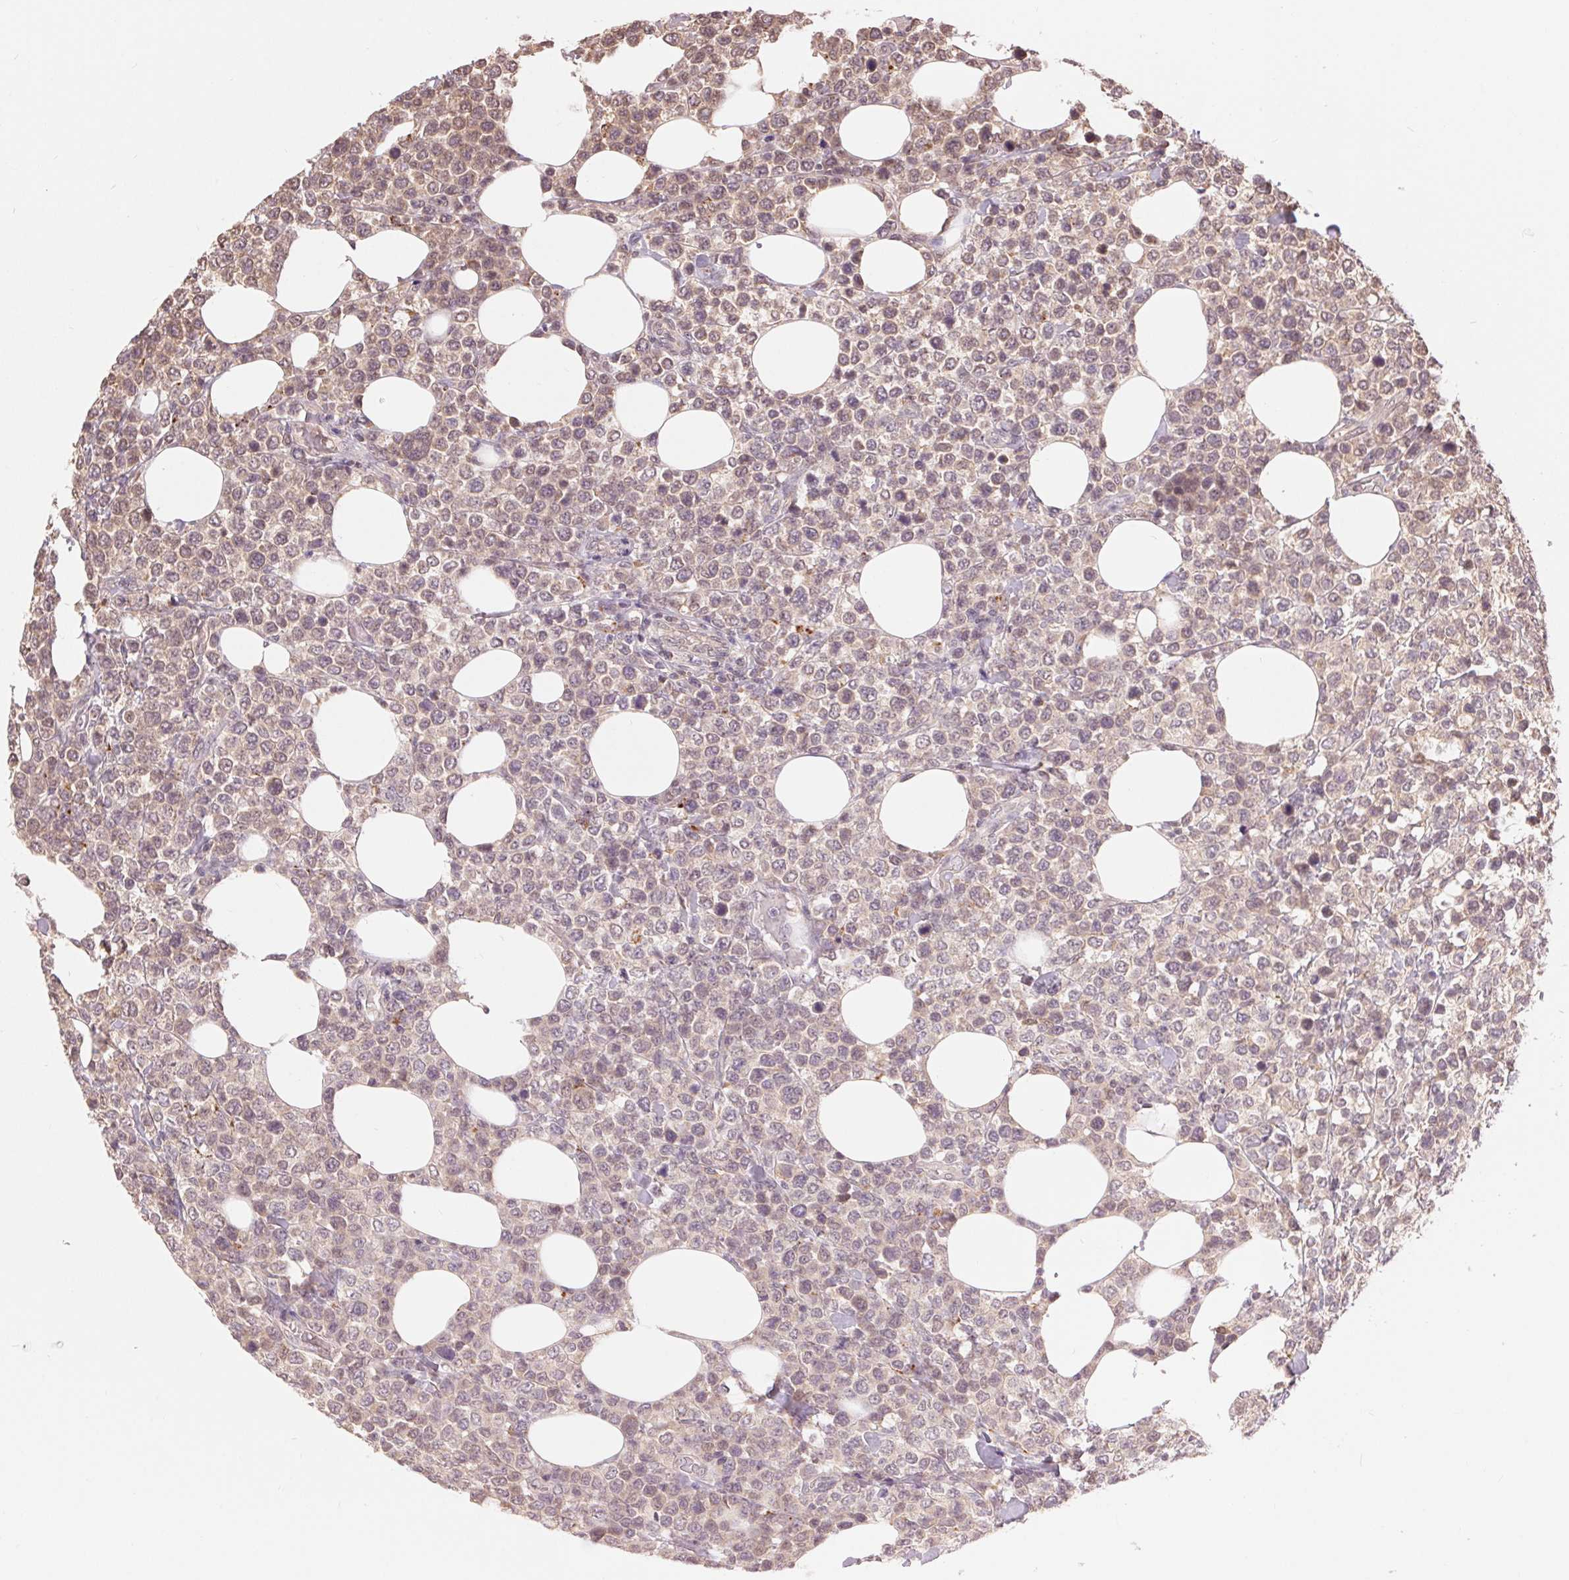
{"staining": {"intensity": "weak", "quantity": "25%-75%", "location": "nuclear"}, "tissue": "lymphoma", "cell_type": "Tumor cells", "image_type": "cancer", "snomed": [{"axis": "morphology", "description": "Malignant lymphoma, non-Hodgkin's type, High grade"}, {"axis": "topography", "description": "Soft tissue"}], "caption": "This is an image of immunohistochemistry (IHC) staining of malignant lymphoma, non-Hodgkin's type (high-grade), which shows weak positivity in the nuclear of tumor cells.", "gene": "TMEM273", "patient": {"sex": "female", "age": 56}}